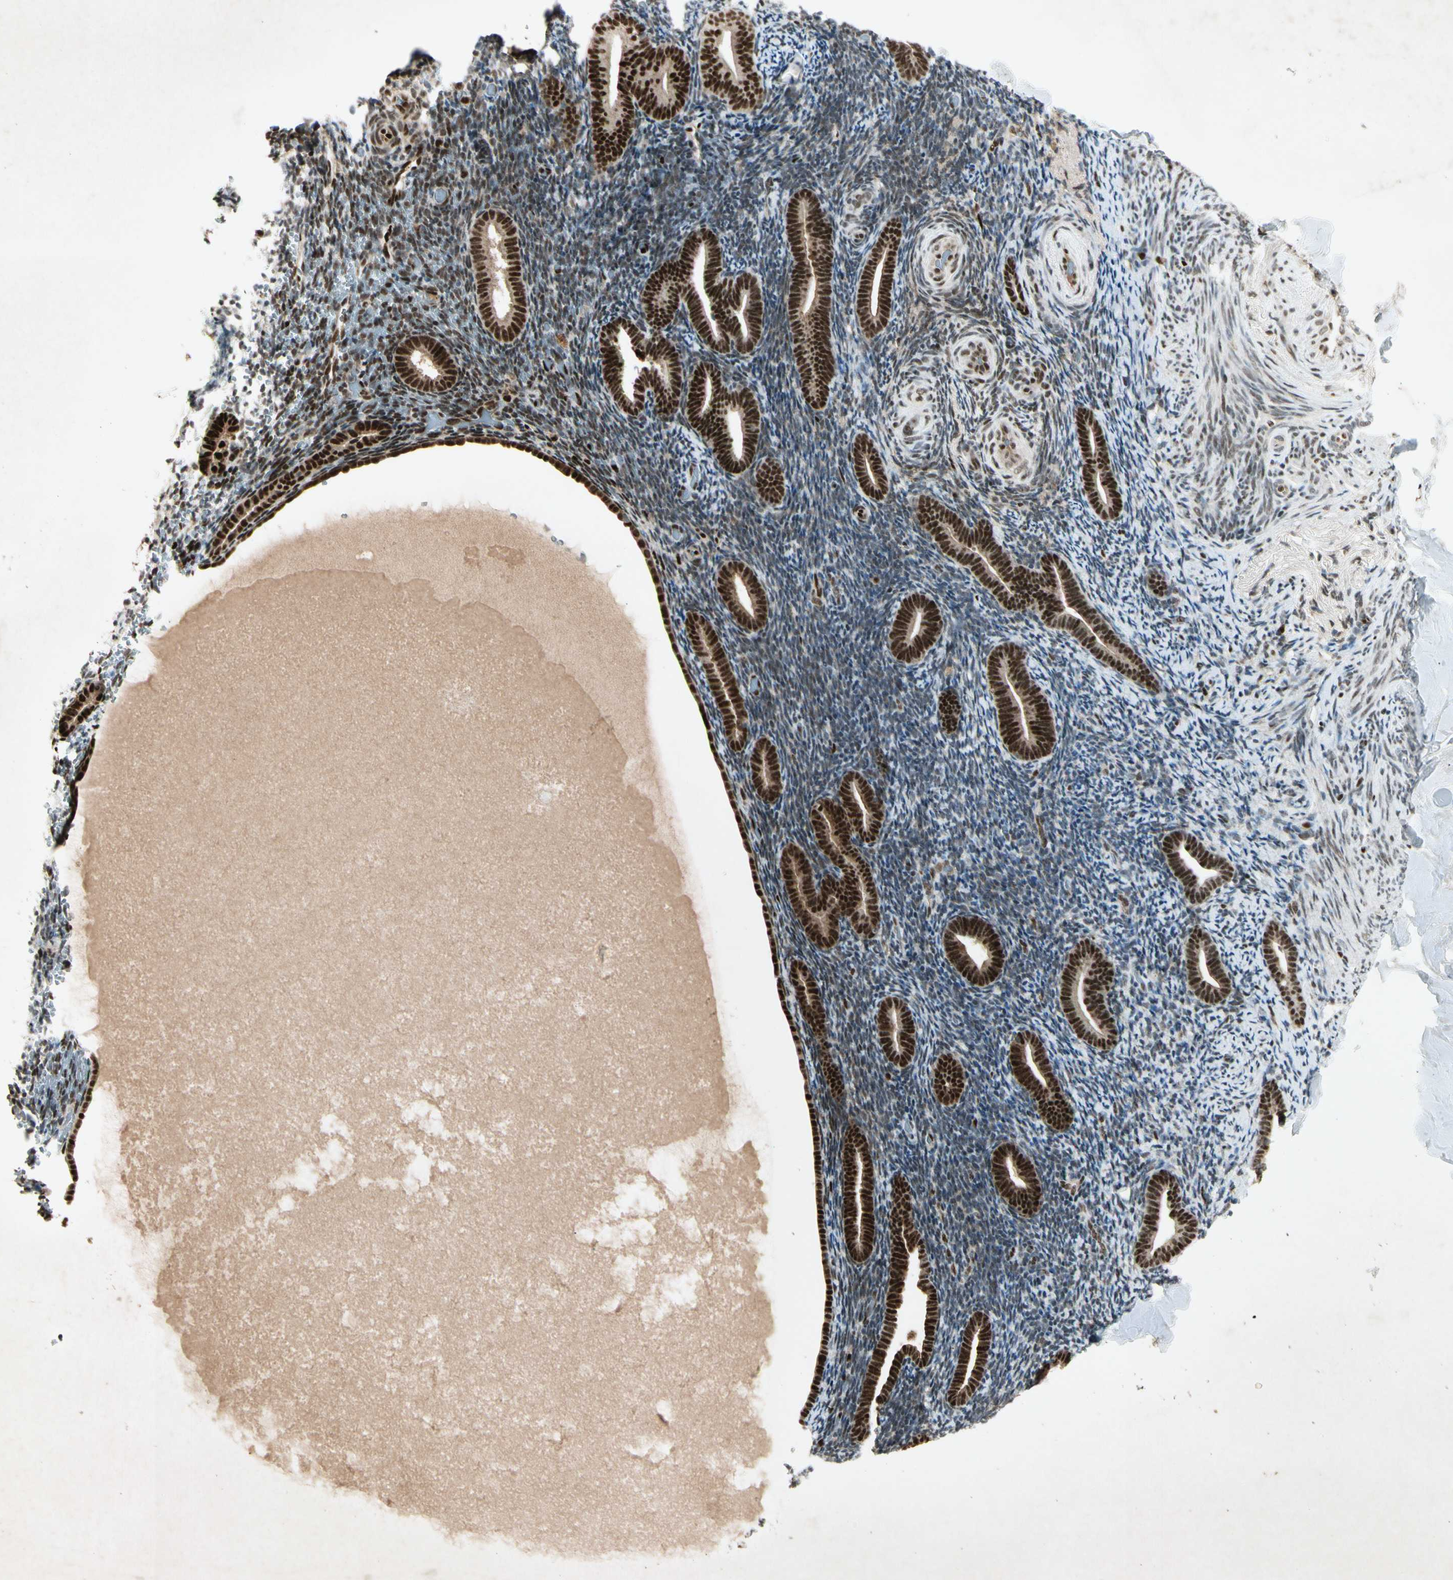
{"staining": {"intensity": "strong", "quantity": ">75%", "location": "nuclear"}, "tissue": "endometrium", "cell_type": "Cells in endometrial stroma", "image_type": "normal", "snomed": [{"axis": "morphology", "description": "Normal tissue, NOS"}, {"axis": "topography", "description": "Endometrium"}], "caption": "Endometrium was stained to show a protein in brown. There is high levels of strong nuclear expression in about >75% of cells in endometrial stroma.", "gene": "RNF43", "patient": {"sex": "female", "age": 51}}